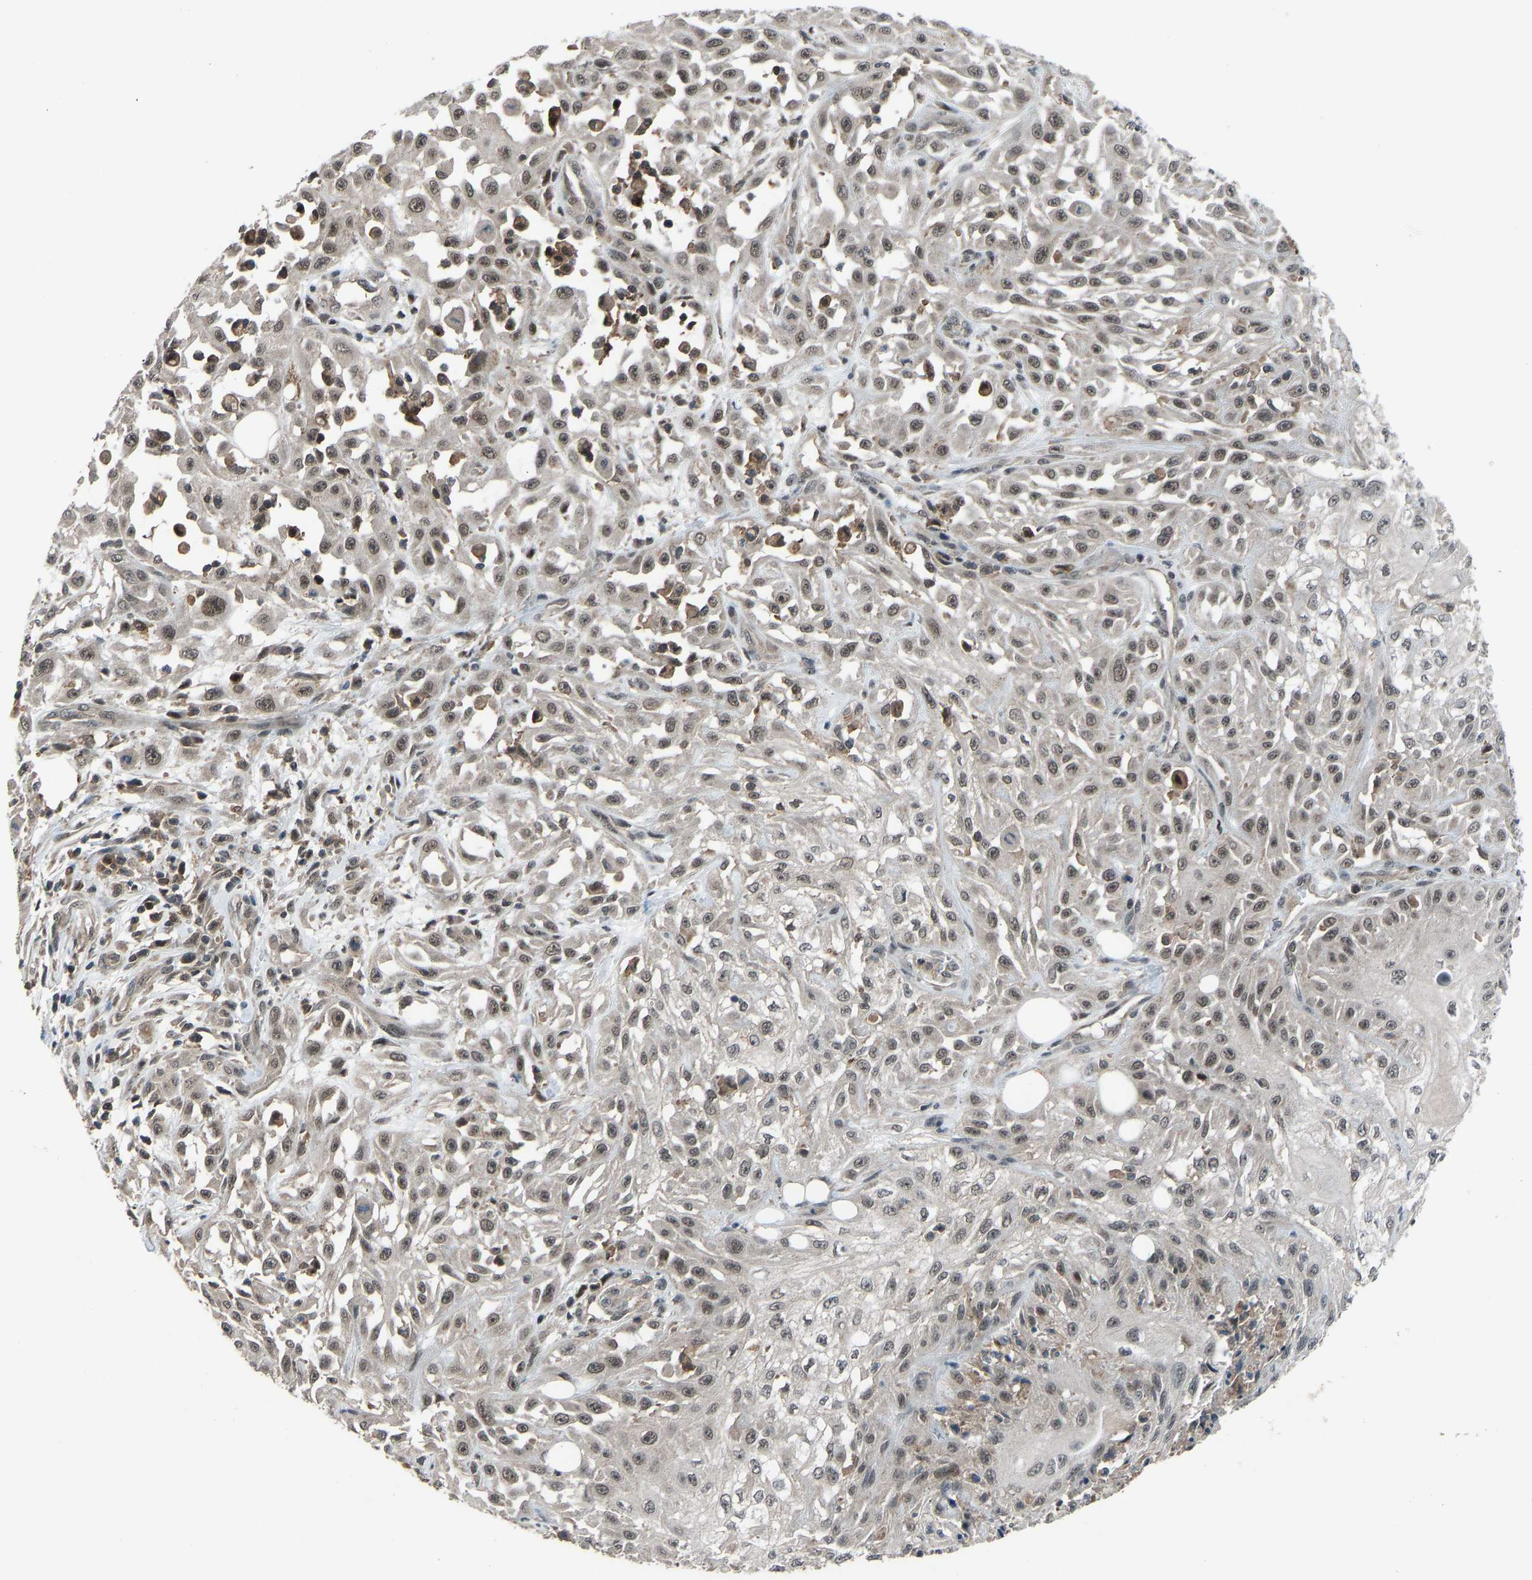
{"staining": {"intensity": "moderate", "quantity": ">75%", "location": "nuclear"}, "tissue": "skin cancer", "cell_type": "Tumor cells", "image_type": "cancer", "snomed": [{"axis": "morphology", "description": "Squamous cell carcinoma, NOS"}, {"axis": "morphology", "description": "Squamous cell carcinoma, metastatic, NOS"}, {"axis": "topography", "description": "Skin"}, {"axis": "topography", "description": "Lymph node"}], "caption": "Skin cancer tissue displays moderate nuclear staining in approximately >75% of tumor cells The staining was performed using DAB to visualize the protein expression in brown, while the nuclei were stained in blue with hematoxylin (Magnification: 20x).", "gene": "SLC43A1", "patient": {"sex": "male", "age": 75}}